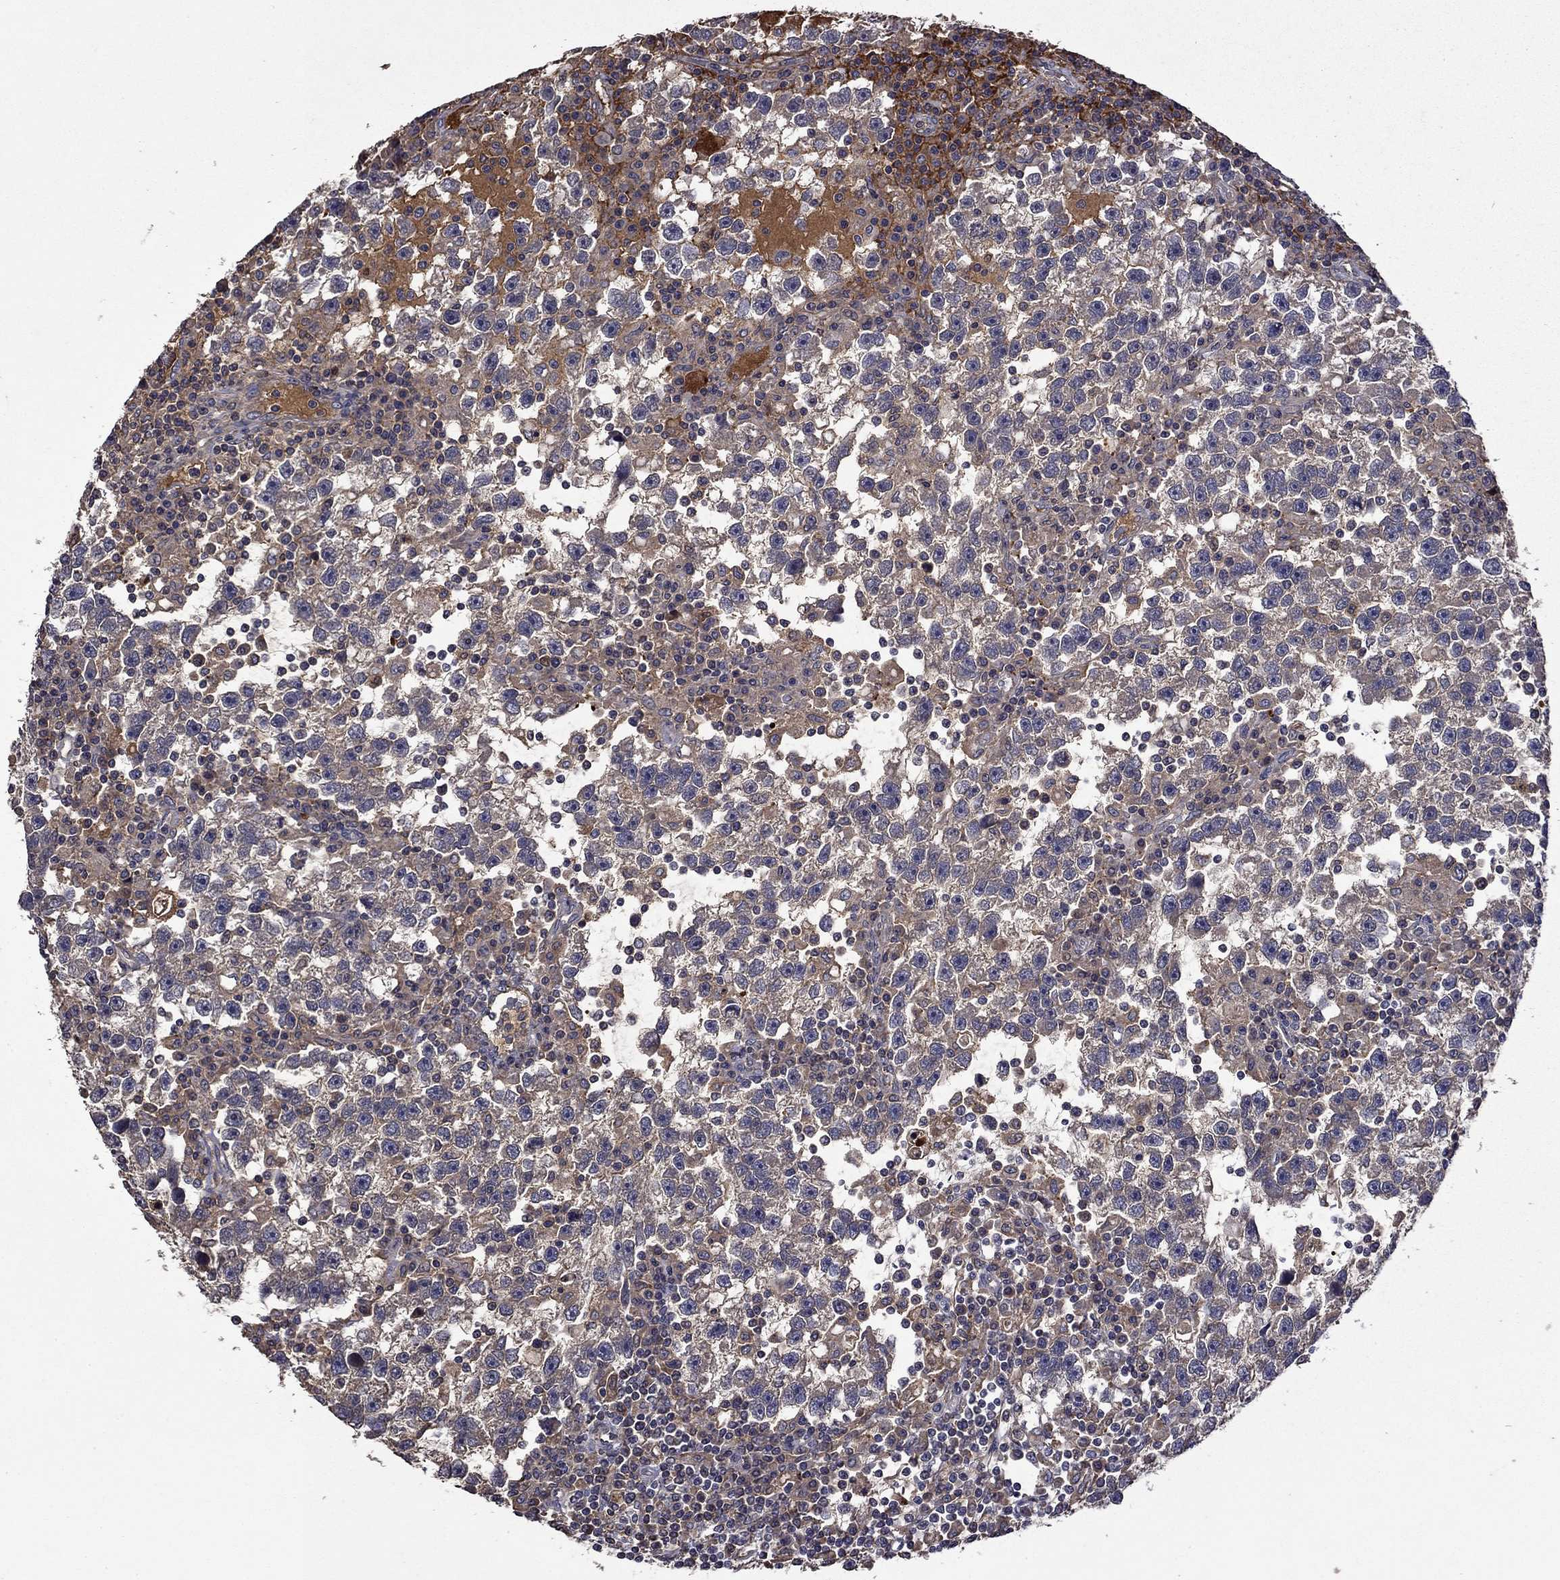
{"staining": {"intensity": "weak", "quantity": "<25%", "location": "cytoplasmic/membranous"}, "tissue": "testis cancer", "cell_type": "Tumor cells", "image_type": "cancer", "snomed": [{"axis": "morphology", "description": "Seminoma, NOS"}, {"axis": "topography", "description": "Testis"}], "caption": "A high-resolution histopathology image shows immunohistochemistry staining of seminoma (testis), which reveals no significant staining in tumor cells.", "gene": "SATB1", "patient": {"sex": "male", "age": 47}}